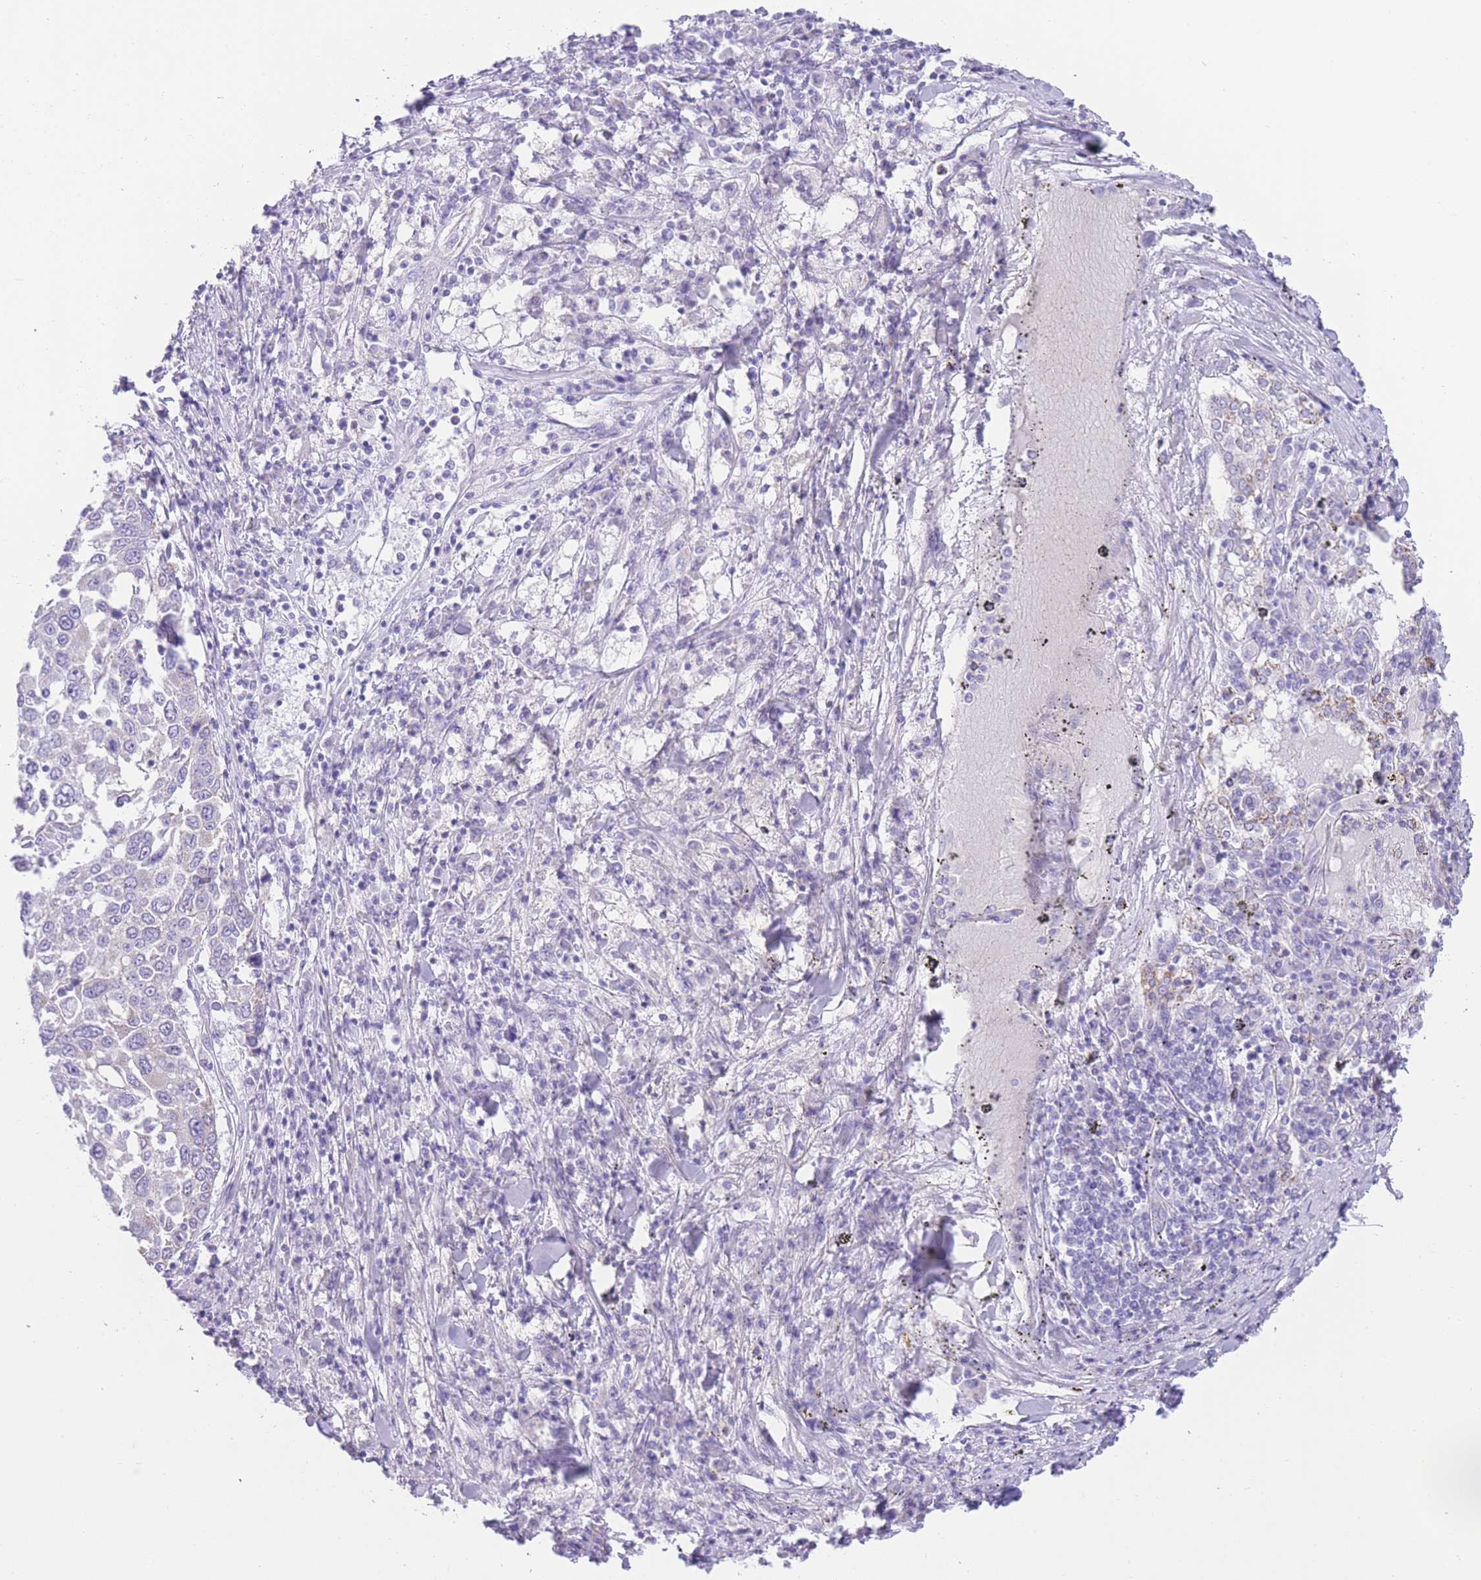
{"staining": {"intensity": "negative", "quantity": "none", "location": "none"}, "tissue": "lung cancer", "cell_type": "Tumor cells", "image_type": "cancer", "snomed": [{"axis": "morphology", "description": "Squamous cell carcinoma, NOS"}, {"axis": "topography", "description": "Lung"}], "caption": "The image displays no staining of tumor cells in lung squamous cell carcinoma. The staining is performed using DAB (3,3'-diaminobenzidine) brown chromogen with nuclei counter-stained in using hematoxylin.", "gene": "ACSM4", "patient": {"sex": "male", "age": 65}}